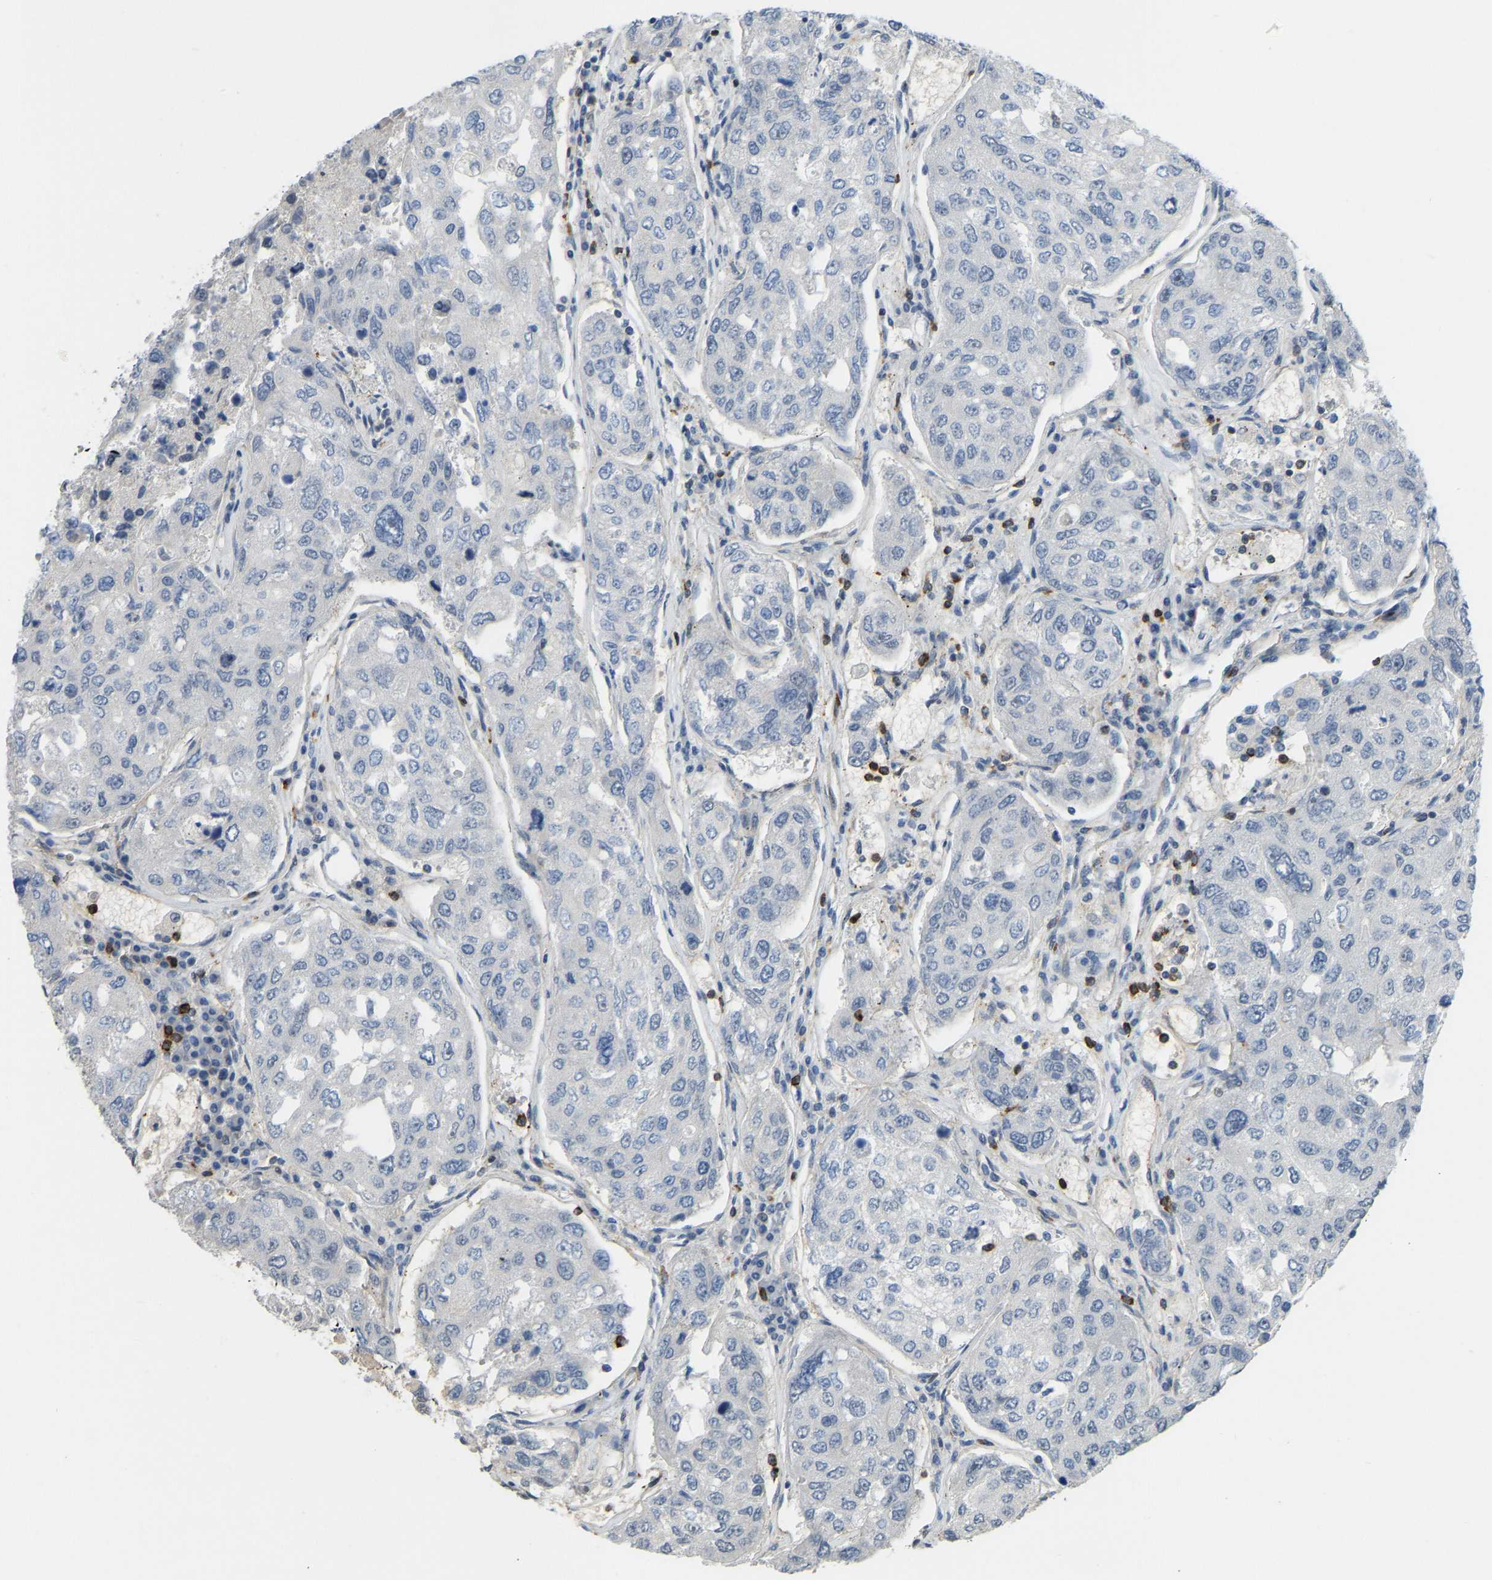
{"staining": {"intensity": "negative", "quantity": "none", "location": "none"}, "tissue": "urothelial cancer", "cell_type": "Tumor cells", "image_type": "cancer", "snomed": [{"axis": "morphology", "description": "Urothelial carcinoma, High grade"}, {"axis": "topography", "description": "Lymph node"}, {"axis": "topography", "description": "Urinary bladder"}], "caption": "DAB immunohistochemical staining of high-grade urothelial carcinoma displays no significant staining in tumor cells.", "gene": "KIAA1671", "patient": {"sex": "male", "age": 51}}